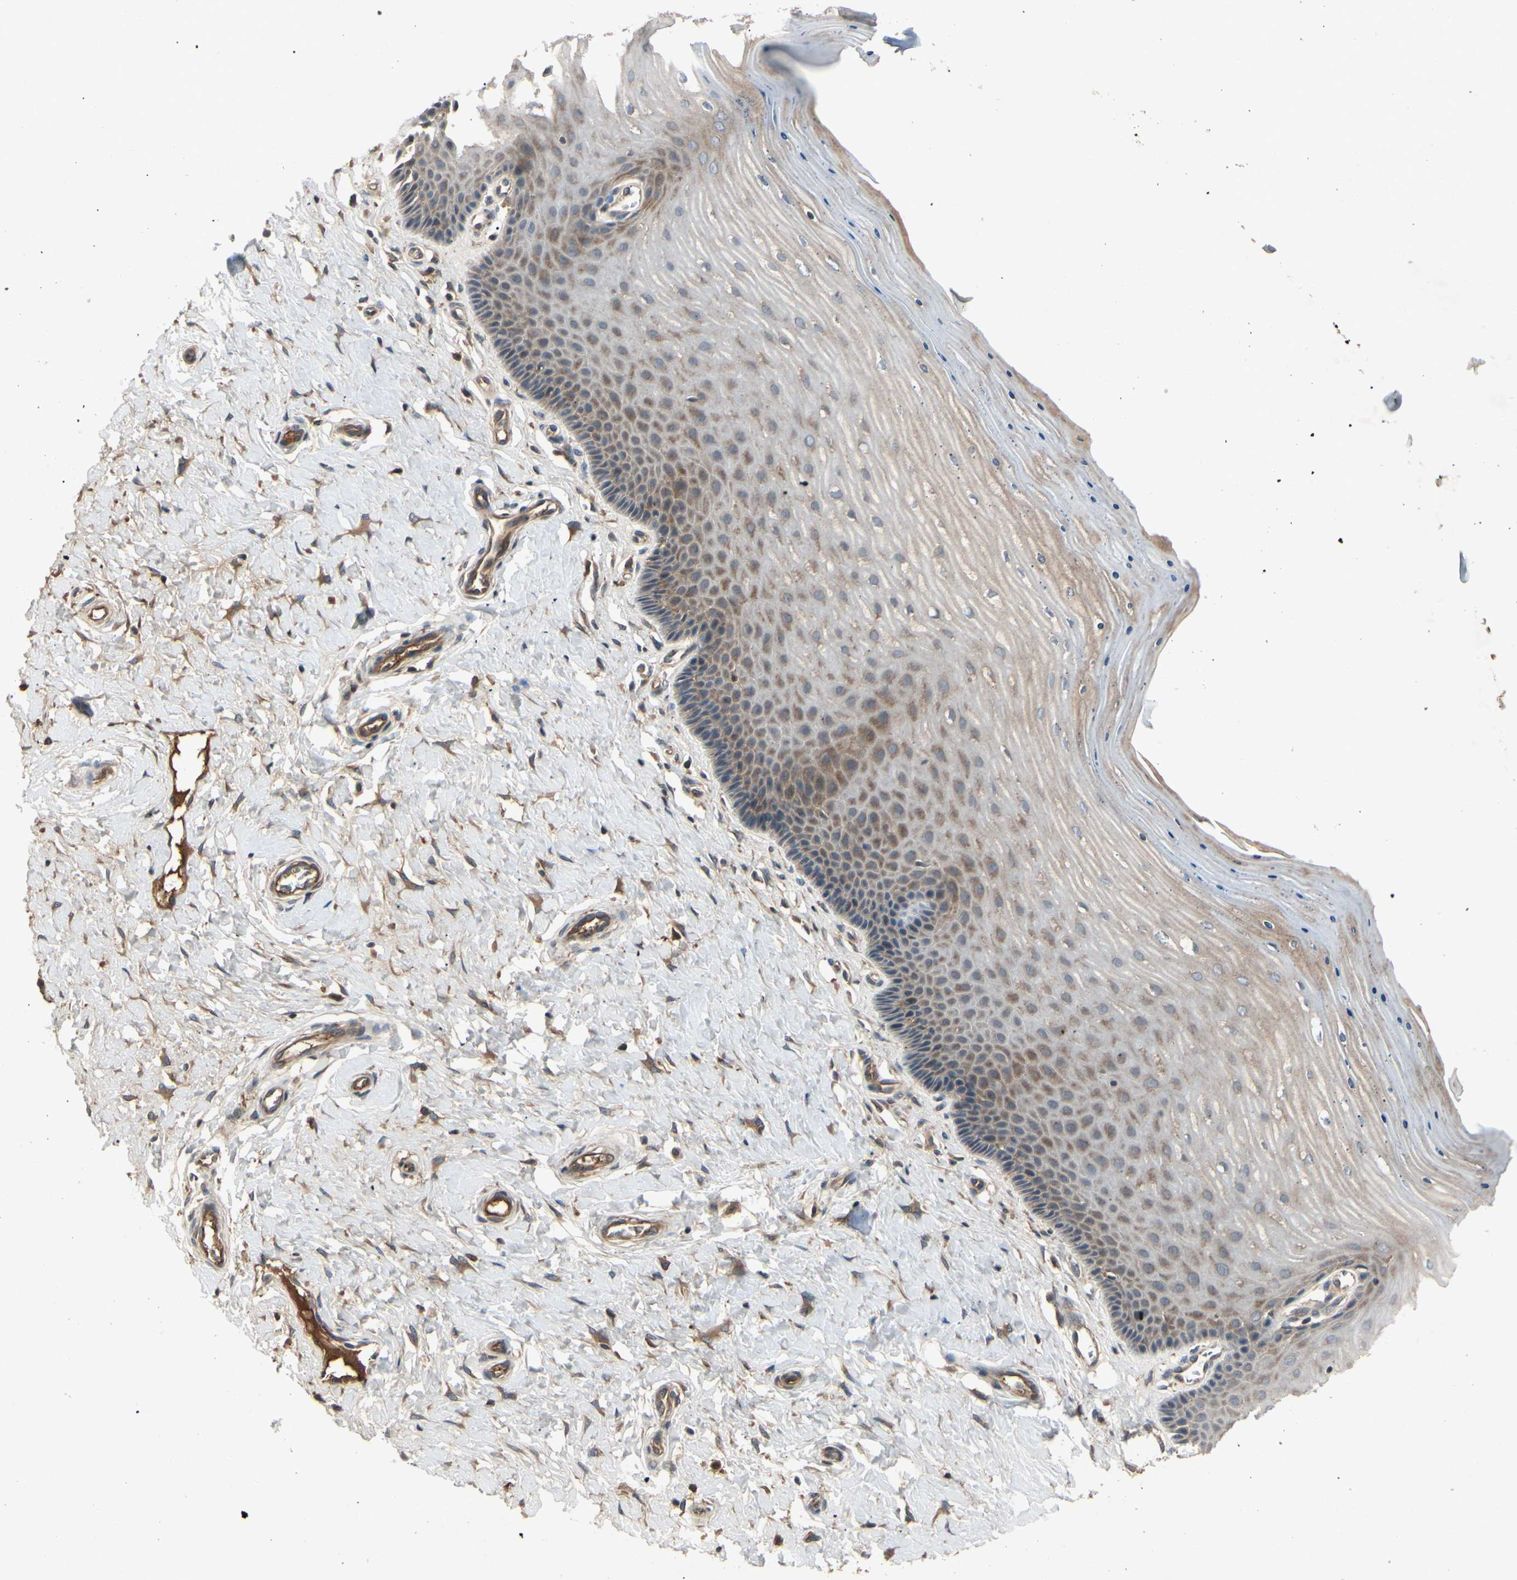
{"staining": {"intensity": "strong", "quantity": ">75%", "location": "cytoplasmic/membranous"}, "tissue": "cervix", "cell_type": "Glandular cells", "image_type": "normal", "snomed": [{"axis": "morphology", "description": "Normal tissue, NOS"}, {"axis": "topography", "description": "Cervix"}], "caption": "Protein expression analysis of unremarkable cervix shows strong cytoplasmic/membranous expression in approximately >75% of glandular cells.", "gene": "RNF14", "patient": {"sex": "female", "age": 55}}